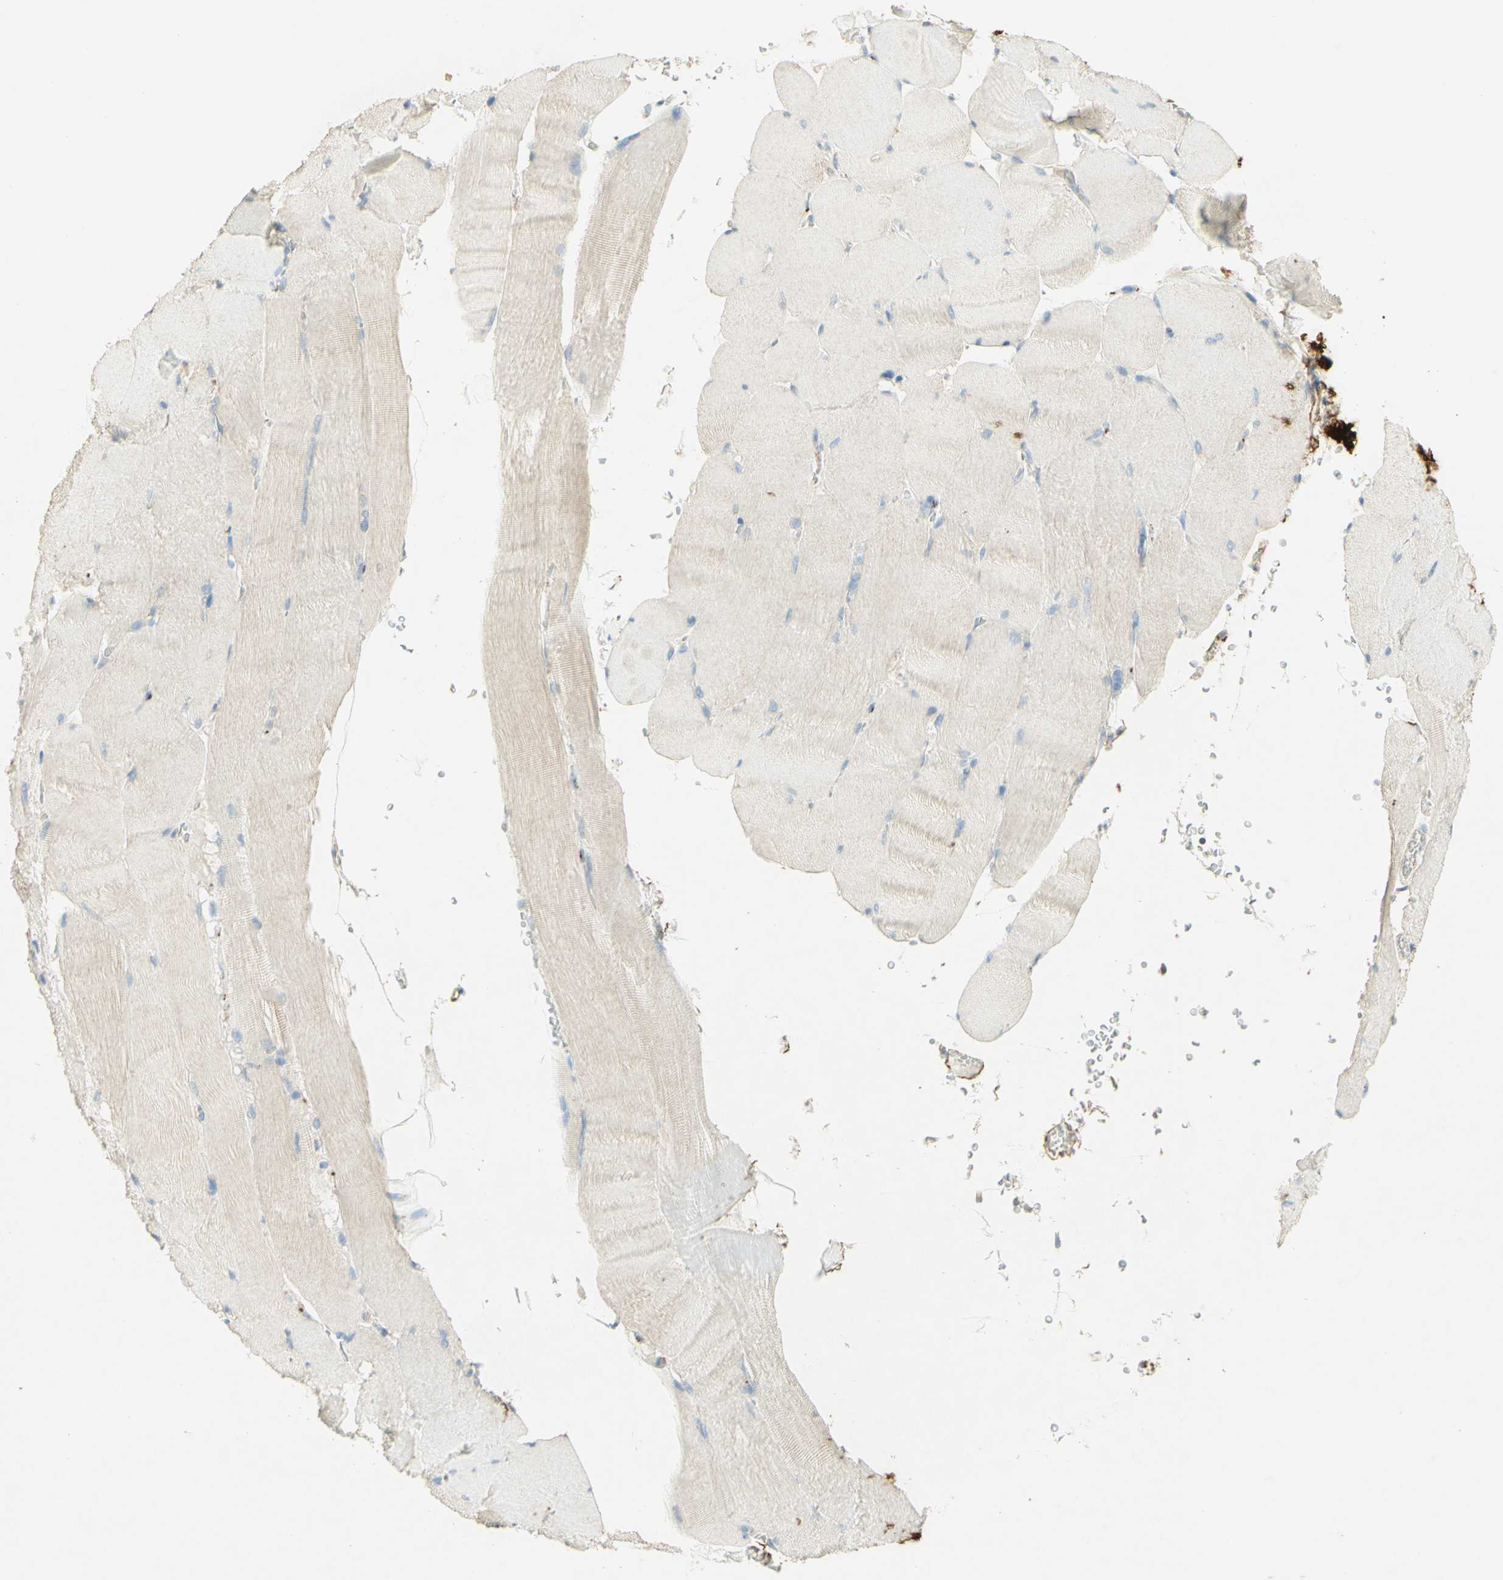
{"staining": {"intensity": "weak", "quantity": ">75%", "location": "cytoplasmic/membranous"}, "tissue": "skeletal muscle", "cell_type": "Myocytes", "image_type": "normal", "snomed": [{"axis": "morphology", "description": "Normal tissue, NOS"}, {"axis": "topography", "description": "Skin"}, {"axis": "topography", "description": "Skeletal muscle"}], "caption": "Immunohistochemical staining of unremarkable human skeletal muscle reveals low levels of weak cytoplasmic/membranous staining in approximately >75% of myocytes. The protein is shown in brown color, while the nuclei are stained blue.", "gene": "TNN", "patient": {"sex": "male", "age": 83}}